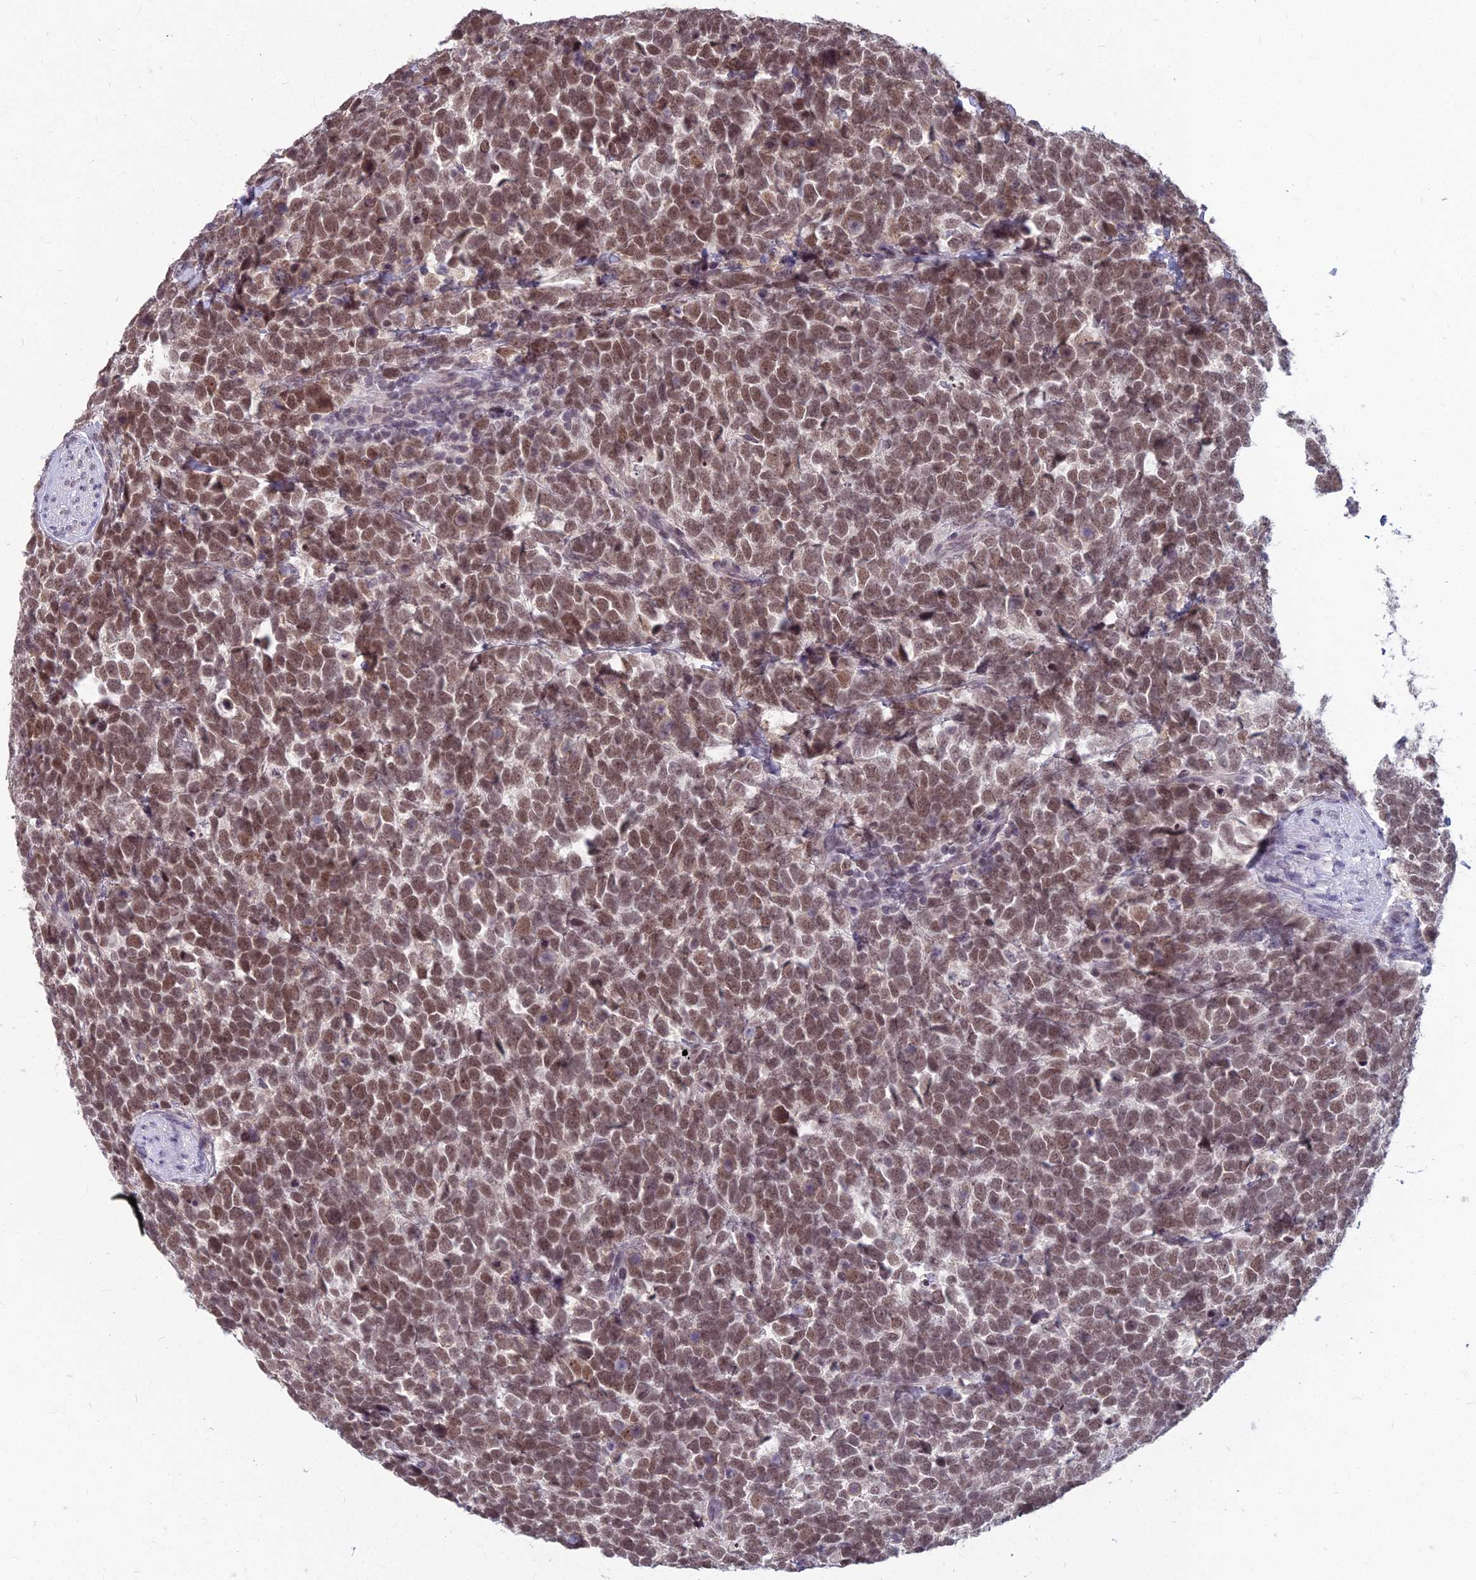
{"staining": {"intensity": "moderate", "quantity": ">75%", "location": "nuclear"}, "tissue": "urothelial cancer", "cell_type": "Tumor cells", "image_type": "cancer", "snomed": [{"axis": "morphology", "description": "Urothelial carcinoma, High grade"}, {"axis": "topography", "description": "Urinary bladder"}], "caption": "High-power microscopy captured an immunohistochemistry (IHC) image of urothelial cancer, revealing moderate nuclear expression in approximately >75% of tumor cells.", "gene": "KAT7", "patient": {"sex": "female", "age": 82}}